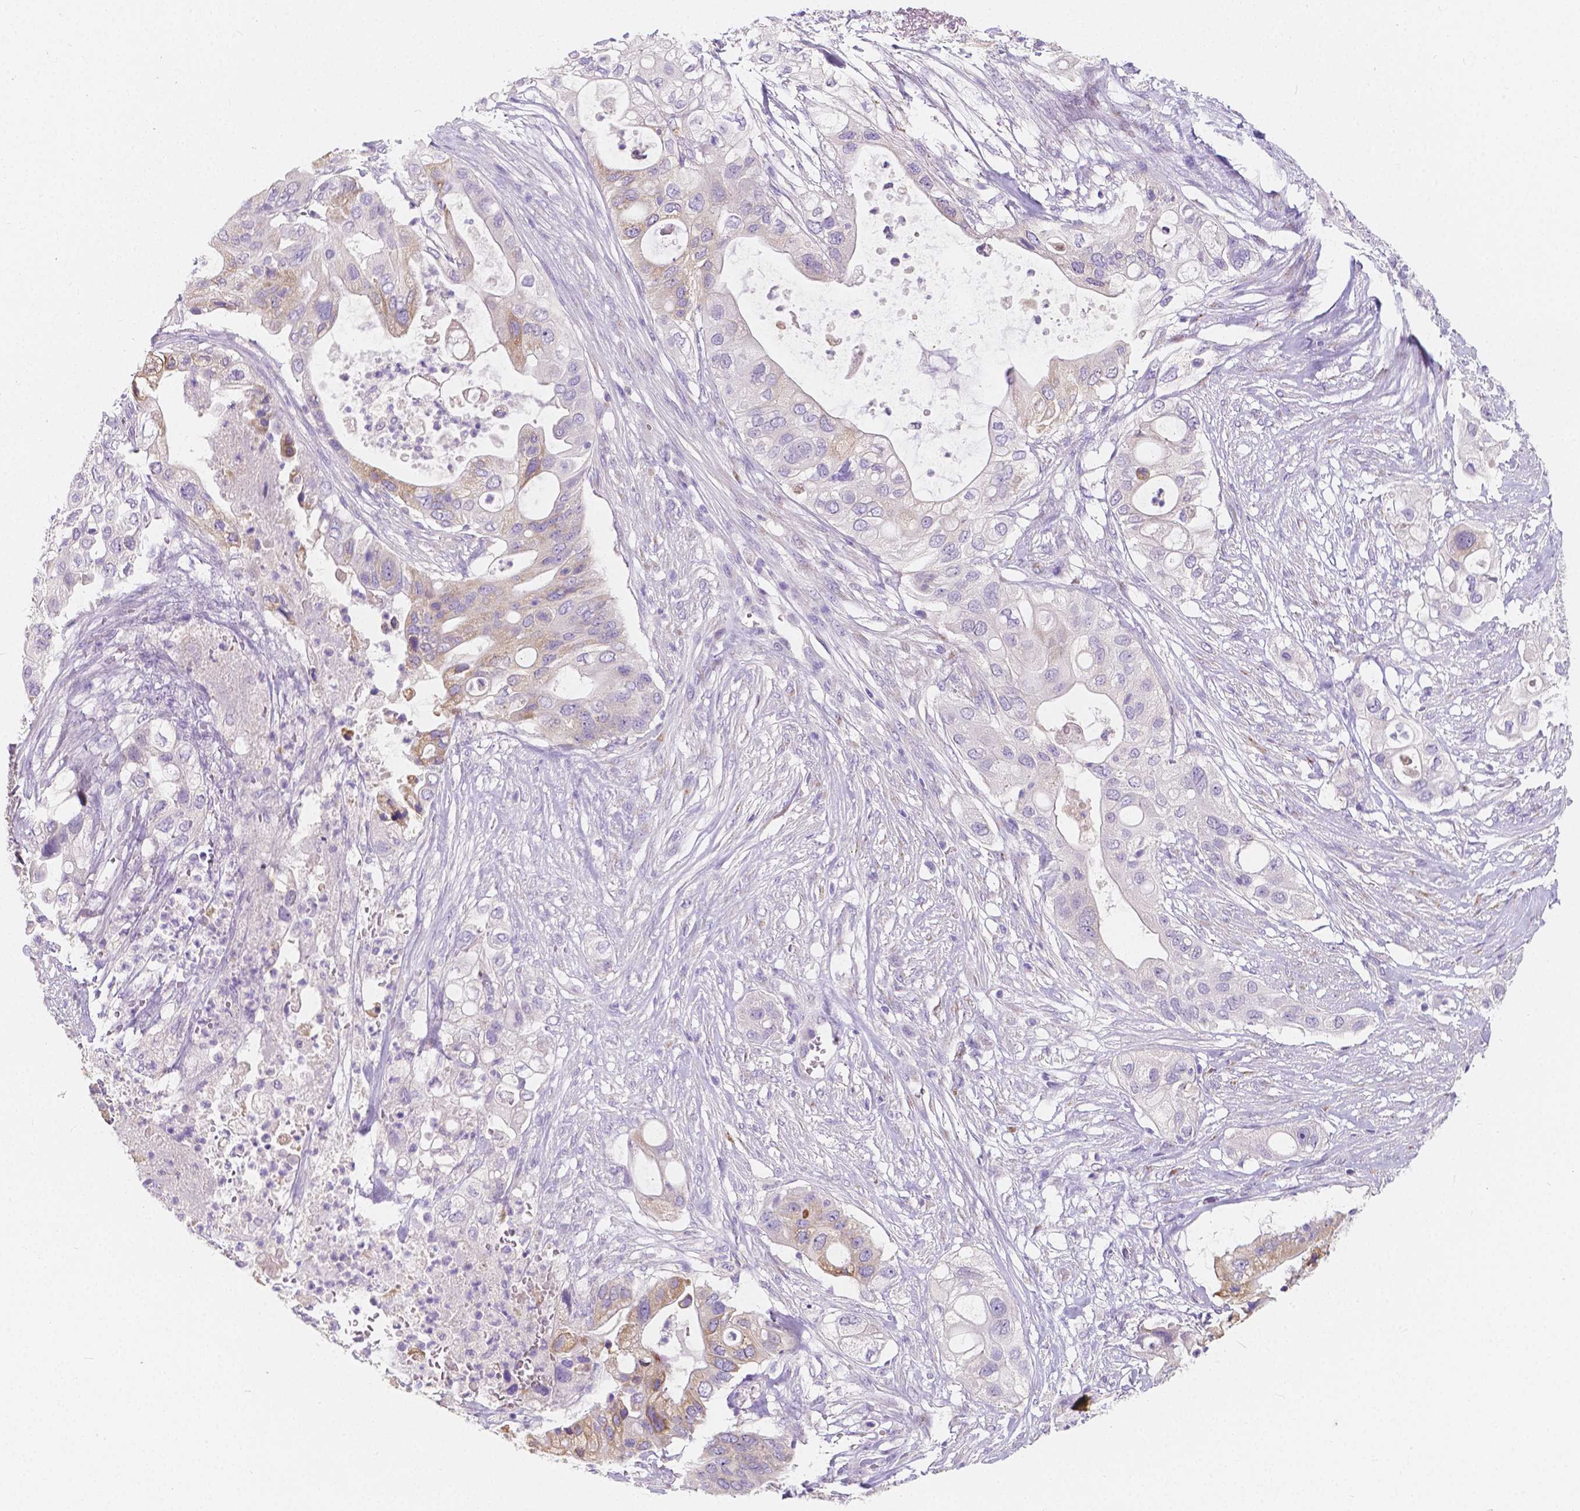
{"staining": {"intensity": "weak", "quantity": "<25%", "location": "cytoplasmic/membranous"}, "tissue": "pancreatic cancer", "cell_type": "Tumor cells", "image_type": "cancer", "snomed": [{"axis": "morphology", "description": "Adenocarcinoma, NOS"}, {"axis": "topography", "description": "Pancreas"}], "caption": "The micrograph shows no significant positivity in tumor cells of pancreatic cancer (adenocarcinoma).", "gene": "RNF186", "patient": {"sex": "female", "age": 72}}